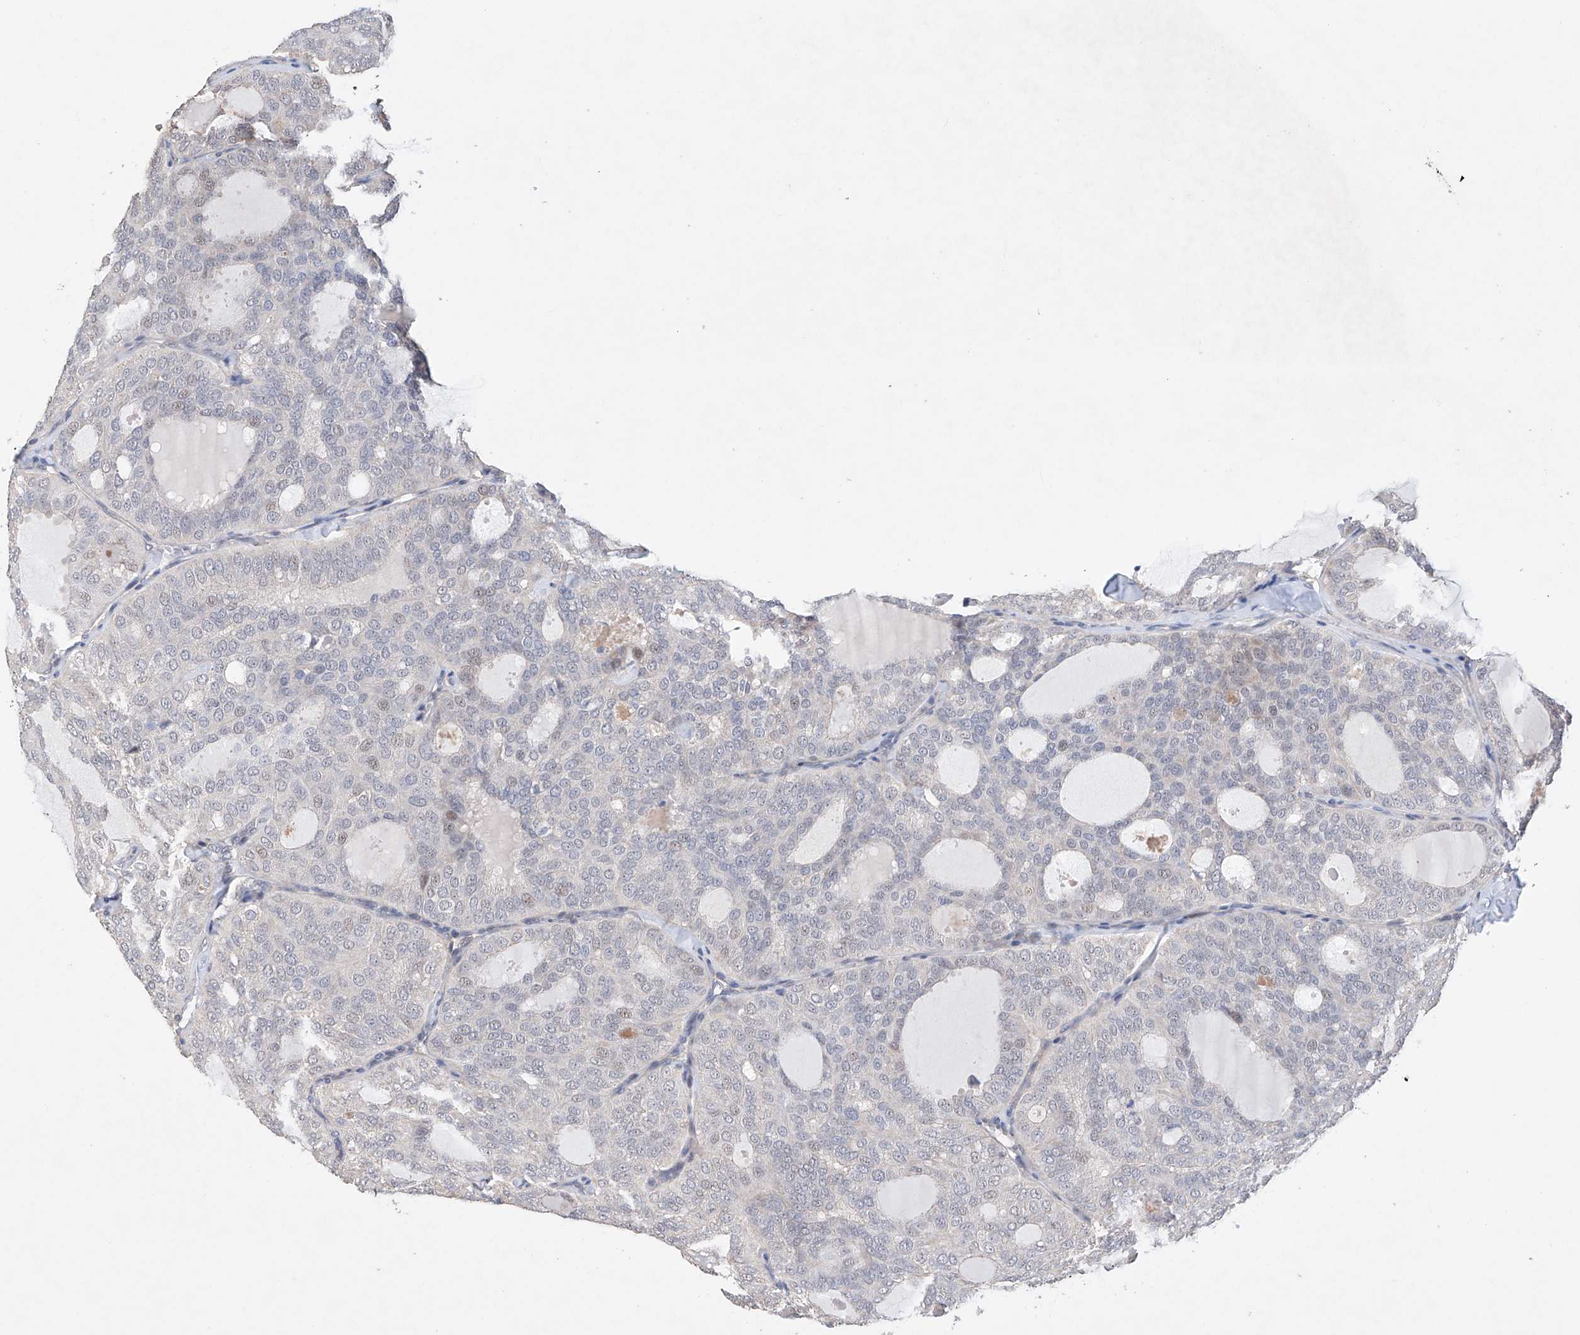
{"staining": {"intensity": "weak", "quantity": "<25%", "location": "nuclear"}, "tissue": "thyroid cancer", "cell_type": "Tumor cells", "image_type": "cancer", "snomed": [{"axis": "morphology", "description": "Follicular adenoma carcinoma, NOS"}, {"axis": "topography", "description": "Thyroid gland"}], "caption": "This histopathology image is of thyroid follicular adenoma carcinoma stained with IHC to label a protein in brown with the nuclei are counter-stained blue. There is no expression in tumor cells.", "gene": "AFG1L", "patient": {"sex": "male", "age": 75}}